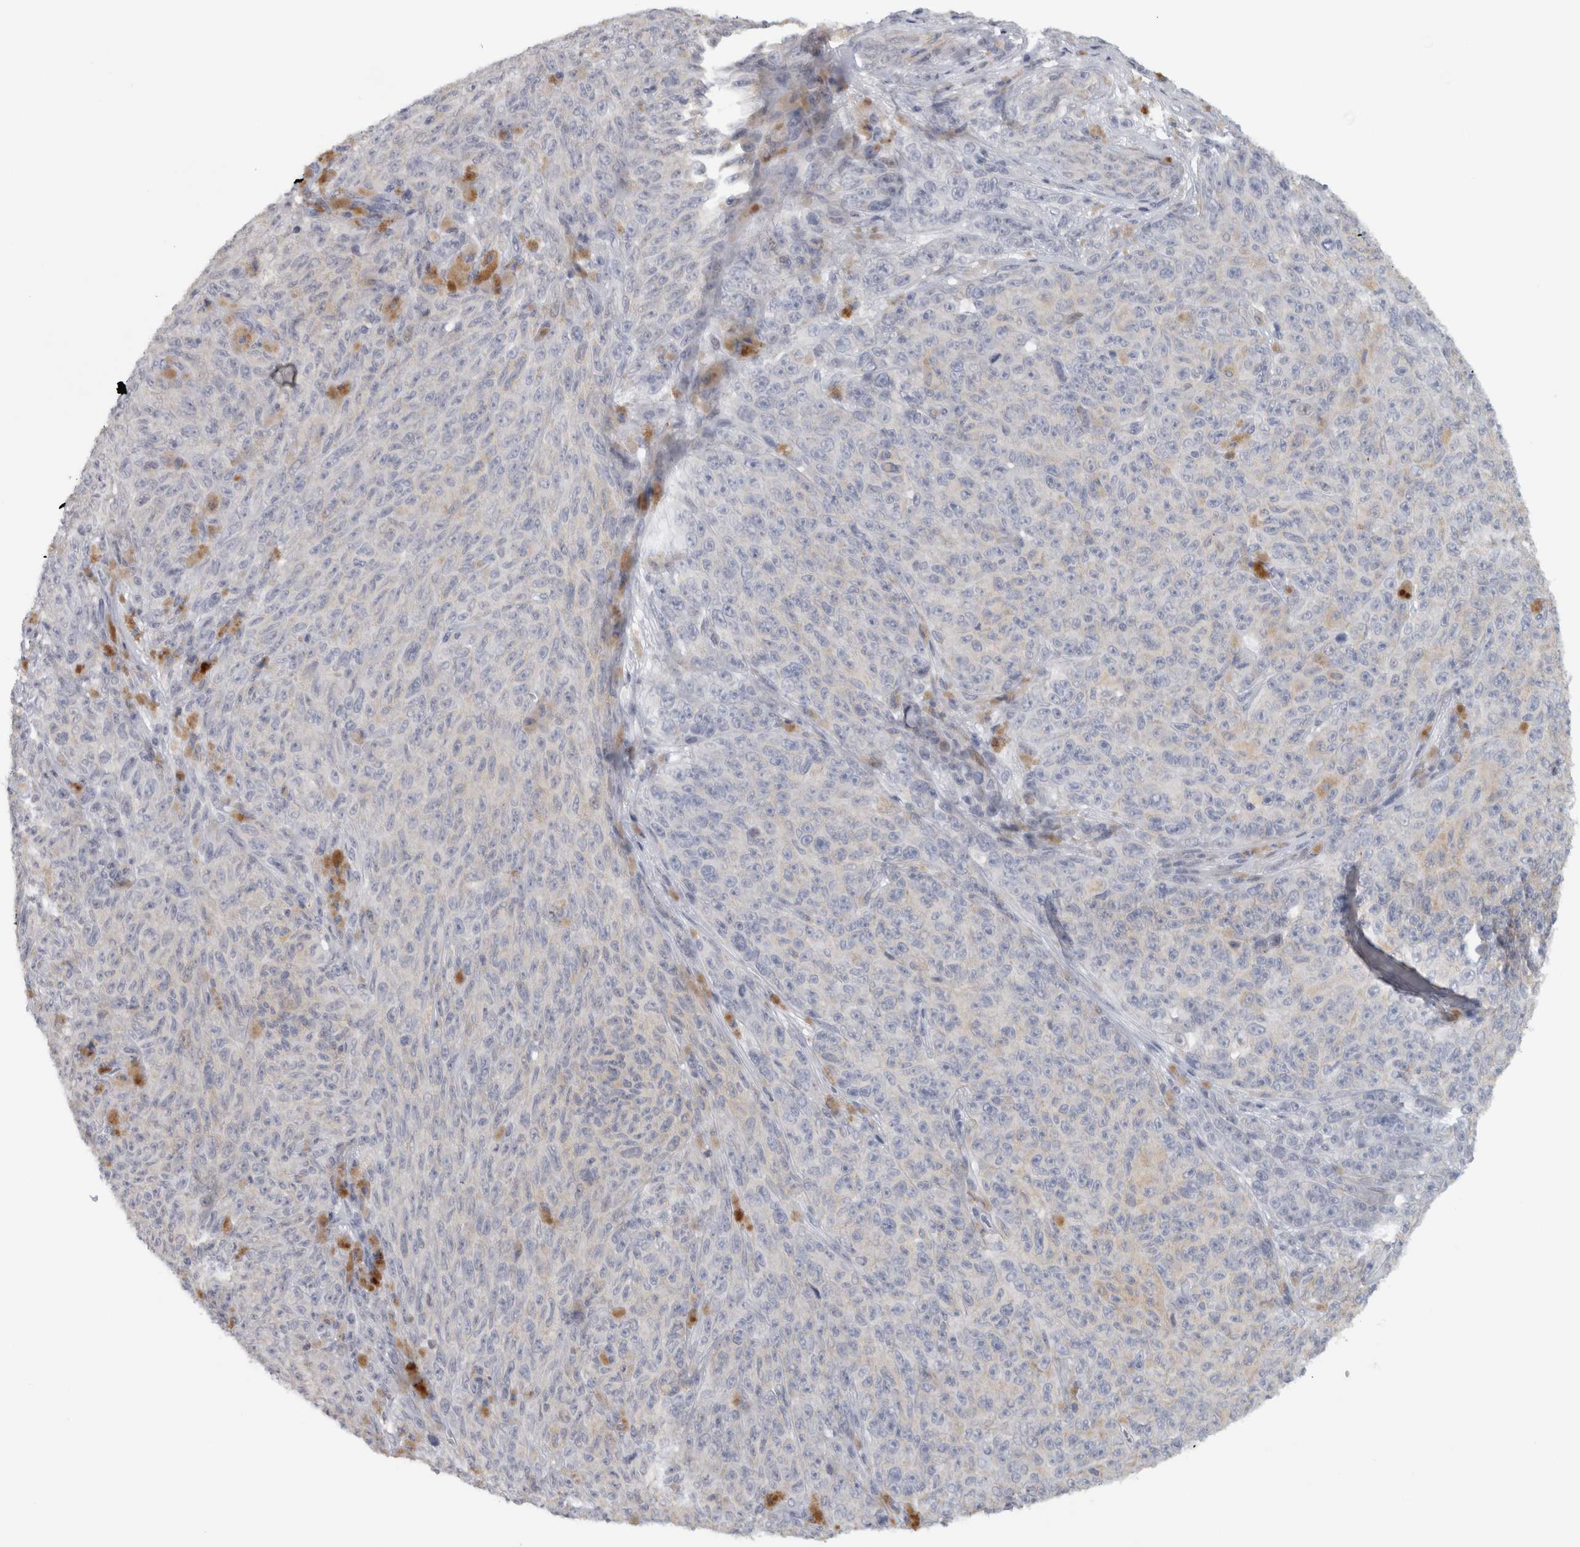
{"staining": {"intensity": "negative", "quantity": "none", "location": "none"}, "tissue": "melanoma", "cell_type": "Tumor cells", "image_type": "cancer", "snomed": [{"axis": "morphology", "description": "Malignant melanoma, NOS"}, {"axis": "topography", "description": "Skin"}], "caption": "DAB (3,3'-diaminobenzidine) immunohistochemical staining of malignant melanoma shows no significant positivity in tumor cells.", "gene": "PTPRN2", "patient": {"sex": "female", "age": 82}}